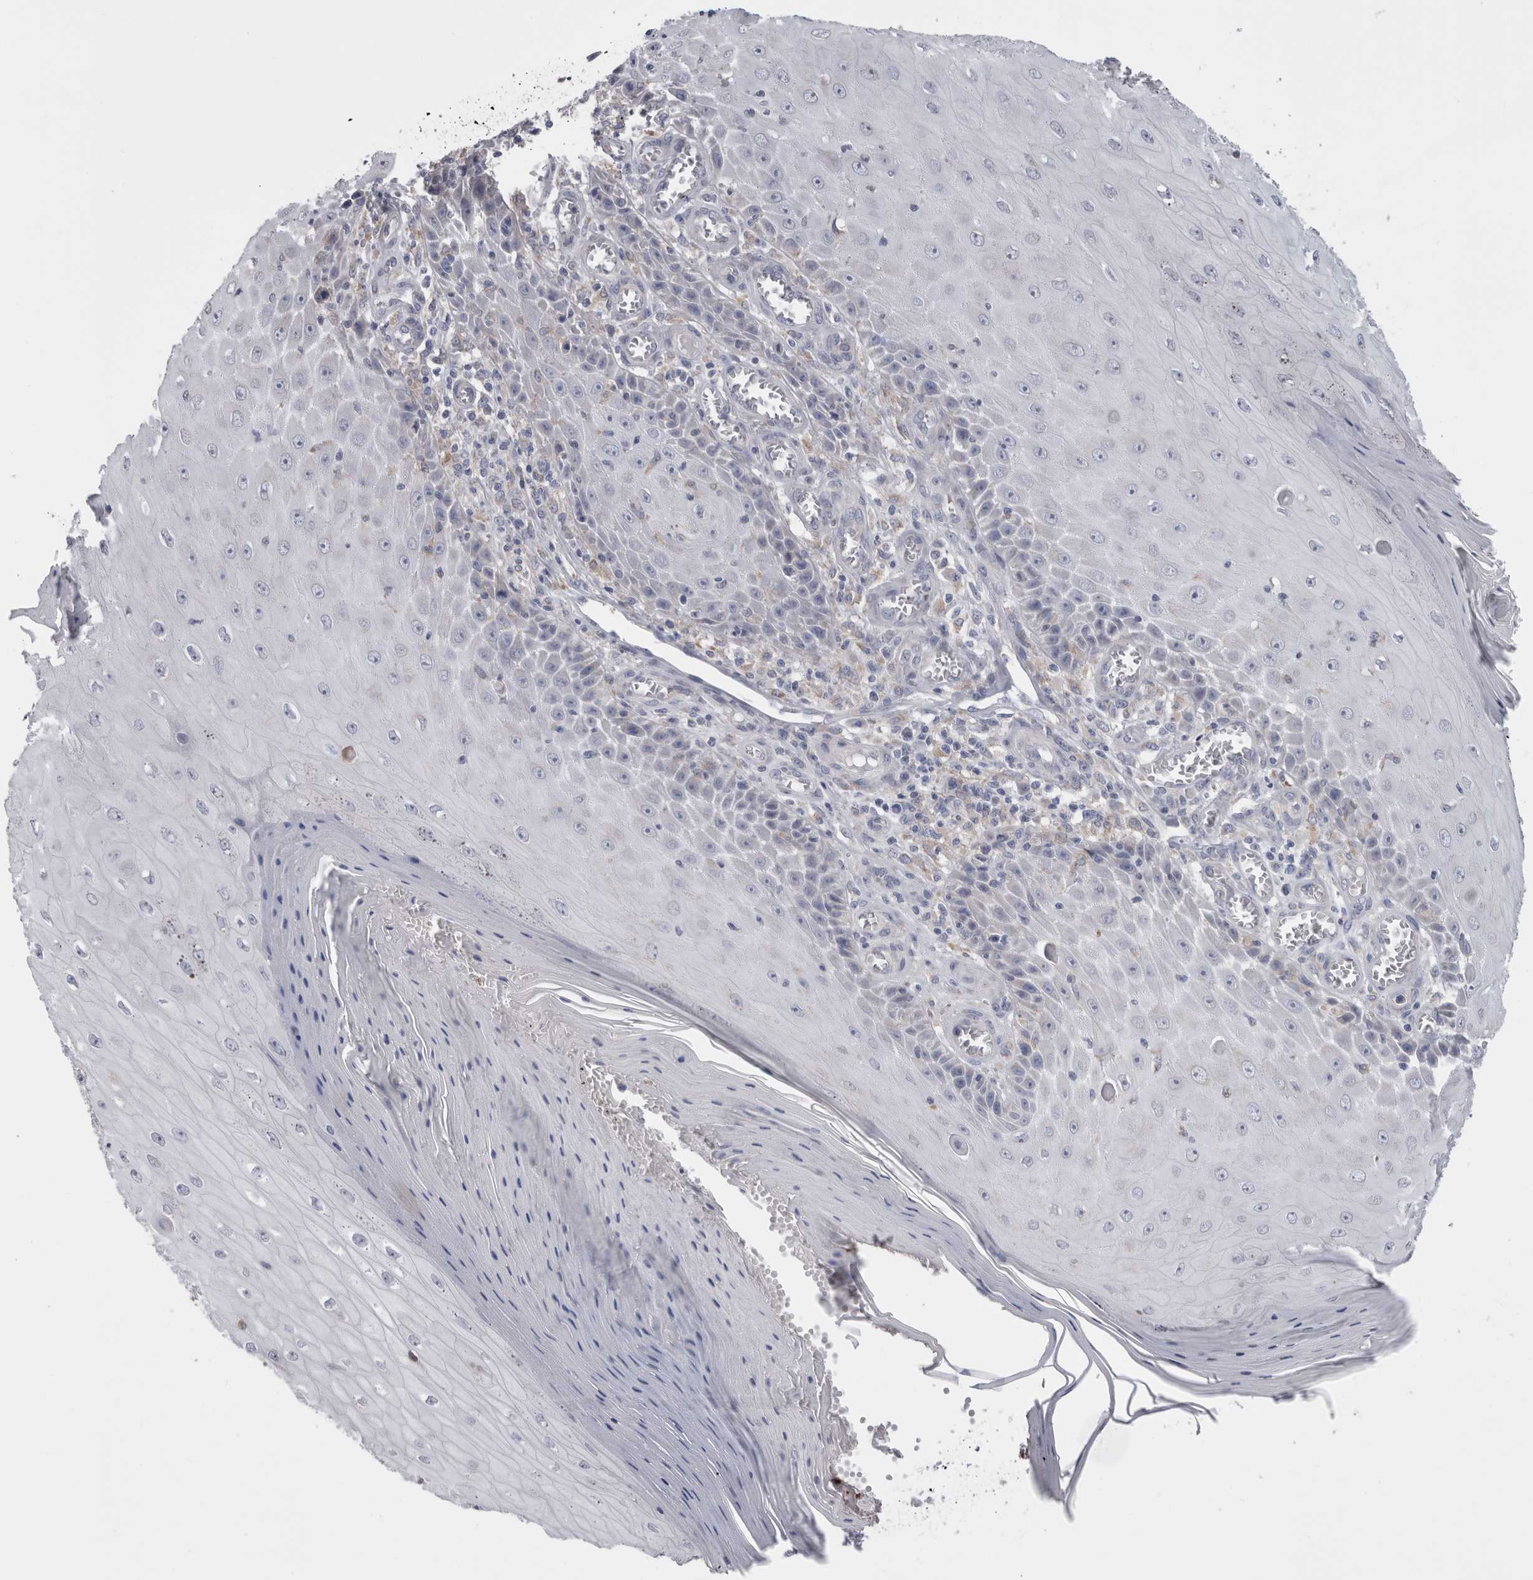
{"staining": {"intensity": "negative", "quantity": "none", "location": "none"}, "tissue": "skin cancer", "cell_type": "Tumor cells", "image_type": "cancer", "snomed": [{"axis": "morphology", "description": "Squamous cell carcinoma, NOS"}, {"axis": "topography", "description": "Skin"}], "caption": "Immunohistochemistry photomicrograph of neoplastic tissue: skin cancer stained with DAB (3,3'-diaminobenzidine) demonstrates no significant protein staining in tumor cells.", "gene": "GDAP1", "patient": {"sex": "female", "age": 73}}